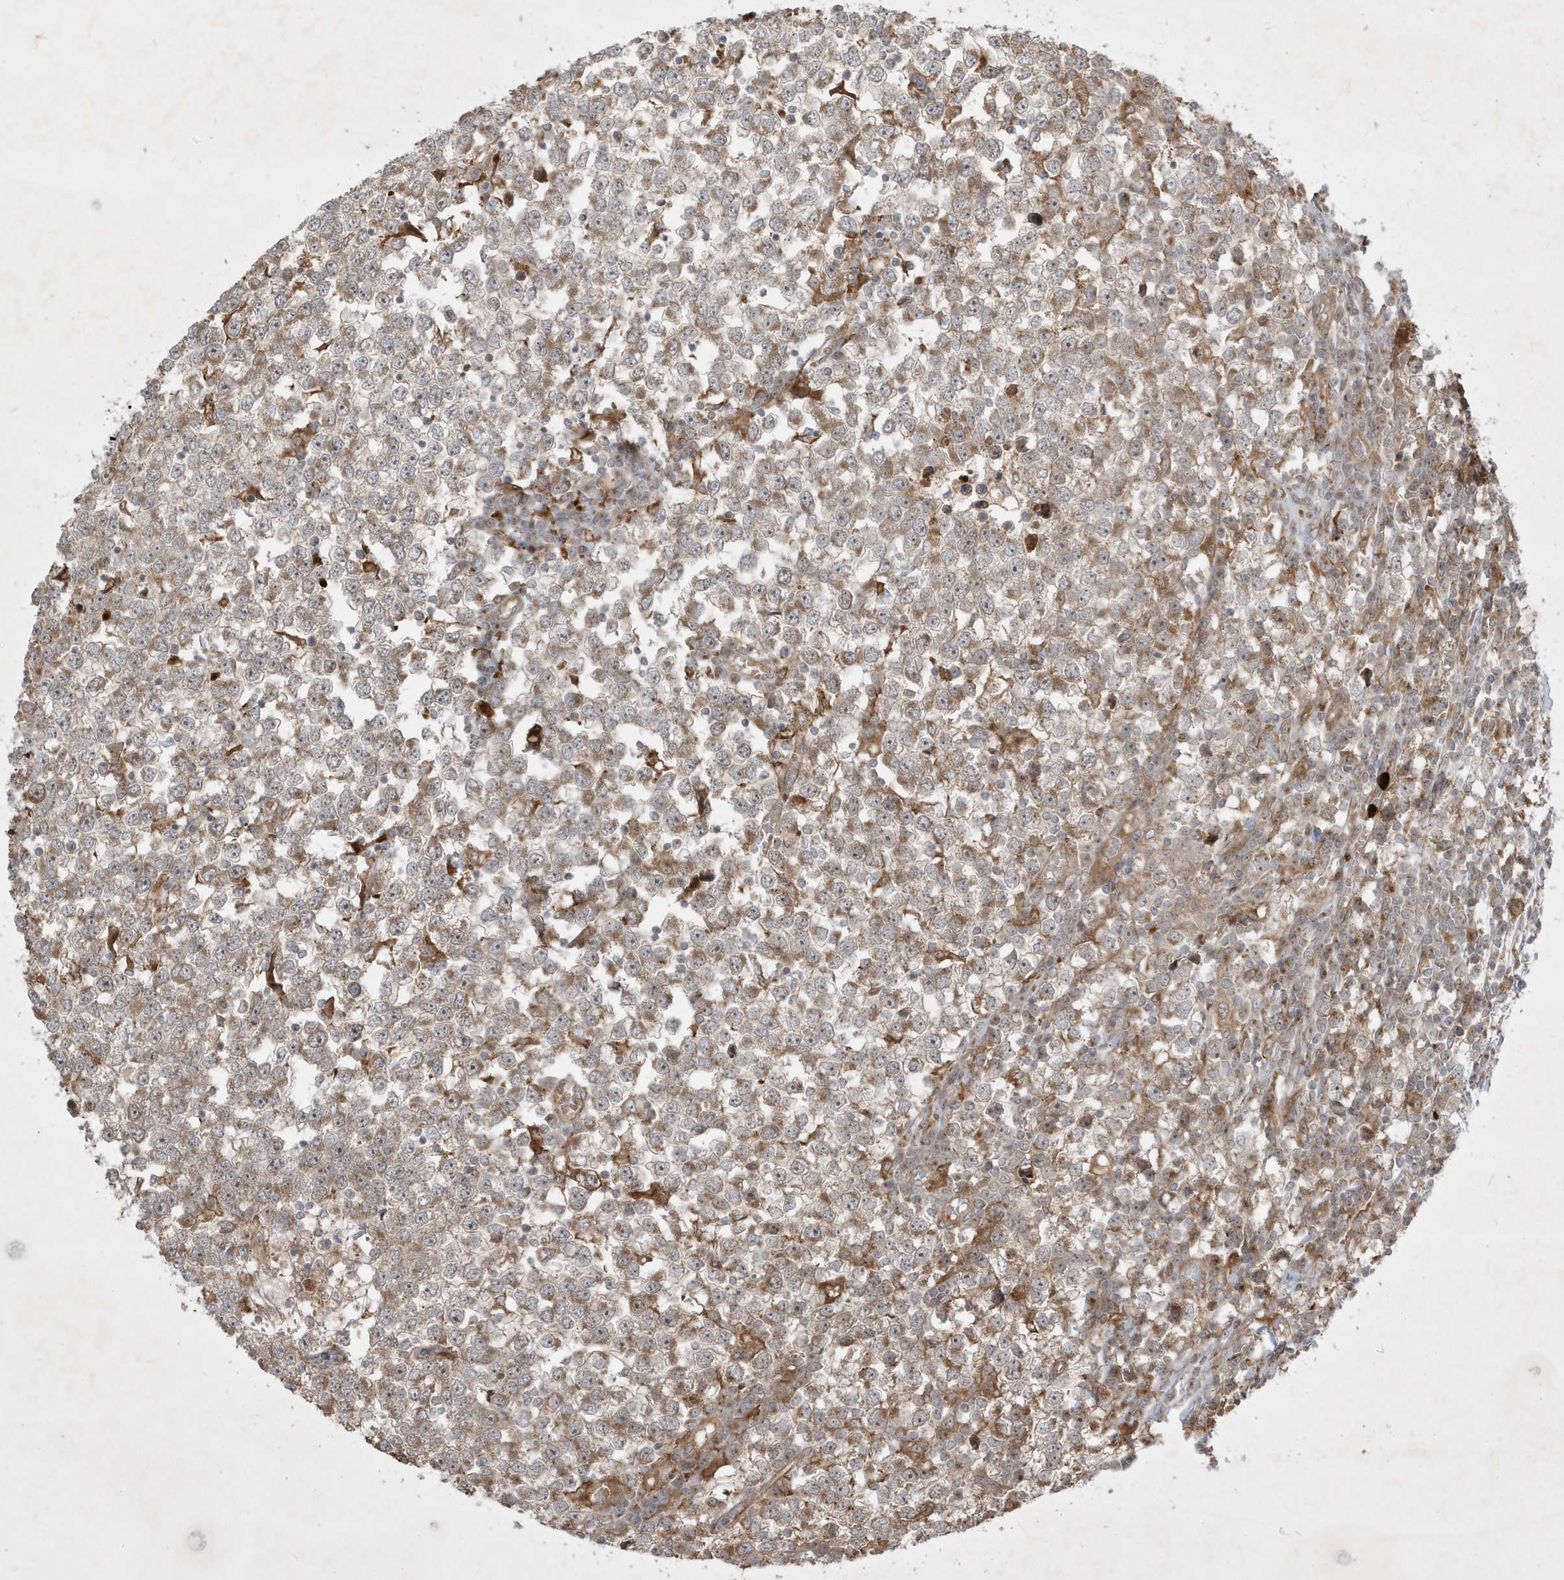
{"staining": {"intensity": "weak", "quantity": ">75%", "location": "cytoplasmic/membranous"}, "tissue": "testis cancer", "cell_type": "Tumor cells", "image_type": "cancer", "snomed": [{"axis": "morphology", "description": "Seminoma, NOS"}, {"axis": "topography", "description": "Testis"}], "caption": "There is low levels of weak cytoplasmic/membranous positivity in tumor cells of testis seminoma, as demonstrated by immunohistochemical staining (brown color).", "gene": "IFT57", "patient": {"sex": "male", "age": 65}}